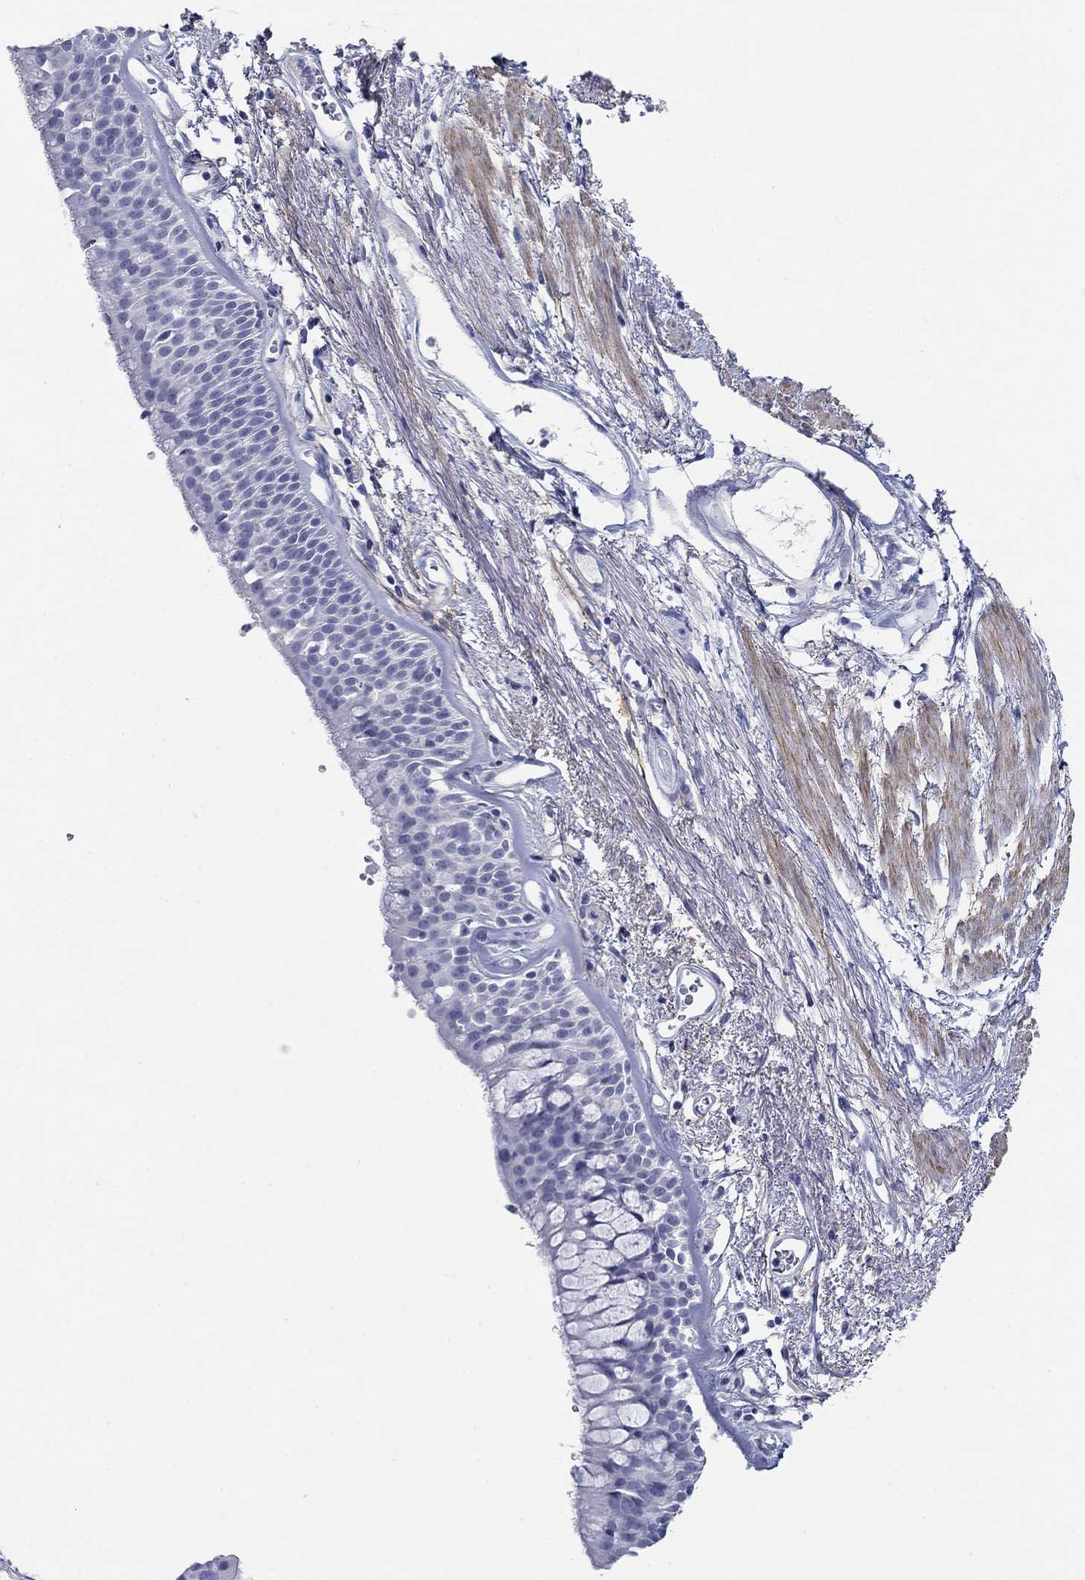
{"staining": {"intensity": "negative", "quantity": "none", "location": "none"}, "tissue": "bronchus", "cell_type": "Respiratory epithelial cells", "image_type": "normal", "snomed": [{"axis": "morphology", "description": "Normal tissue, NOS"}, {"axis": "topography", "description": "Bronchus"}, {"axis": "topography", "description": "Lung"}], "caption": "A high-resolution micrograph shows immunohistochemistry staining of unremarkable bronchus, which displays no significant expression in respiratory epithelial cells. (Immunohistochemistry (ihc), brightfield microscopy, high magnification).", "gene": "PDYN", "patient": {"sex": "female", "age": 57}}